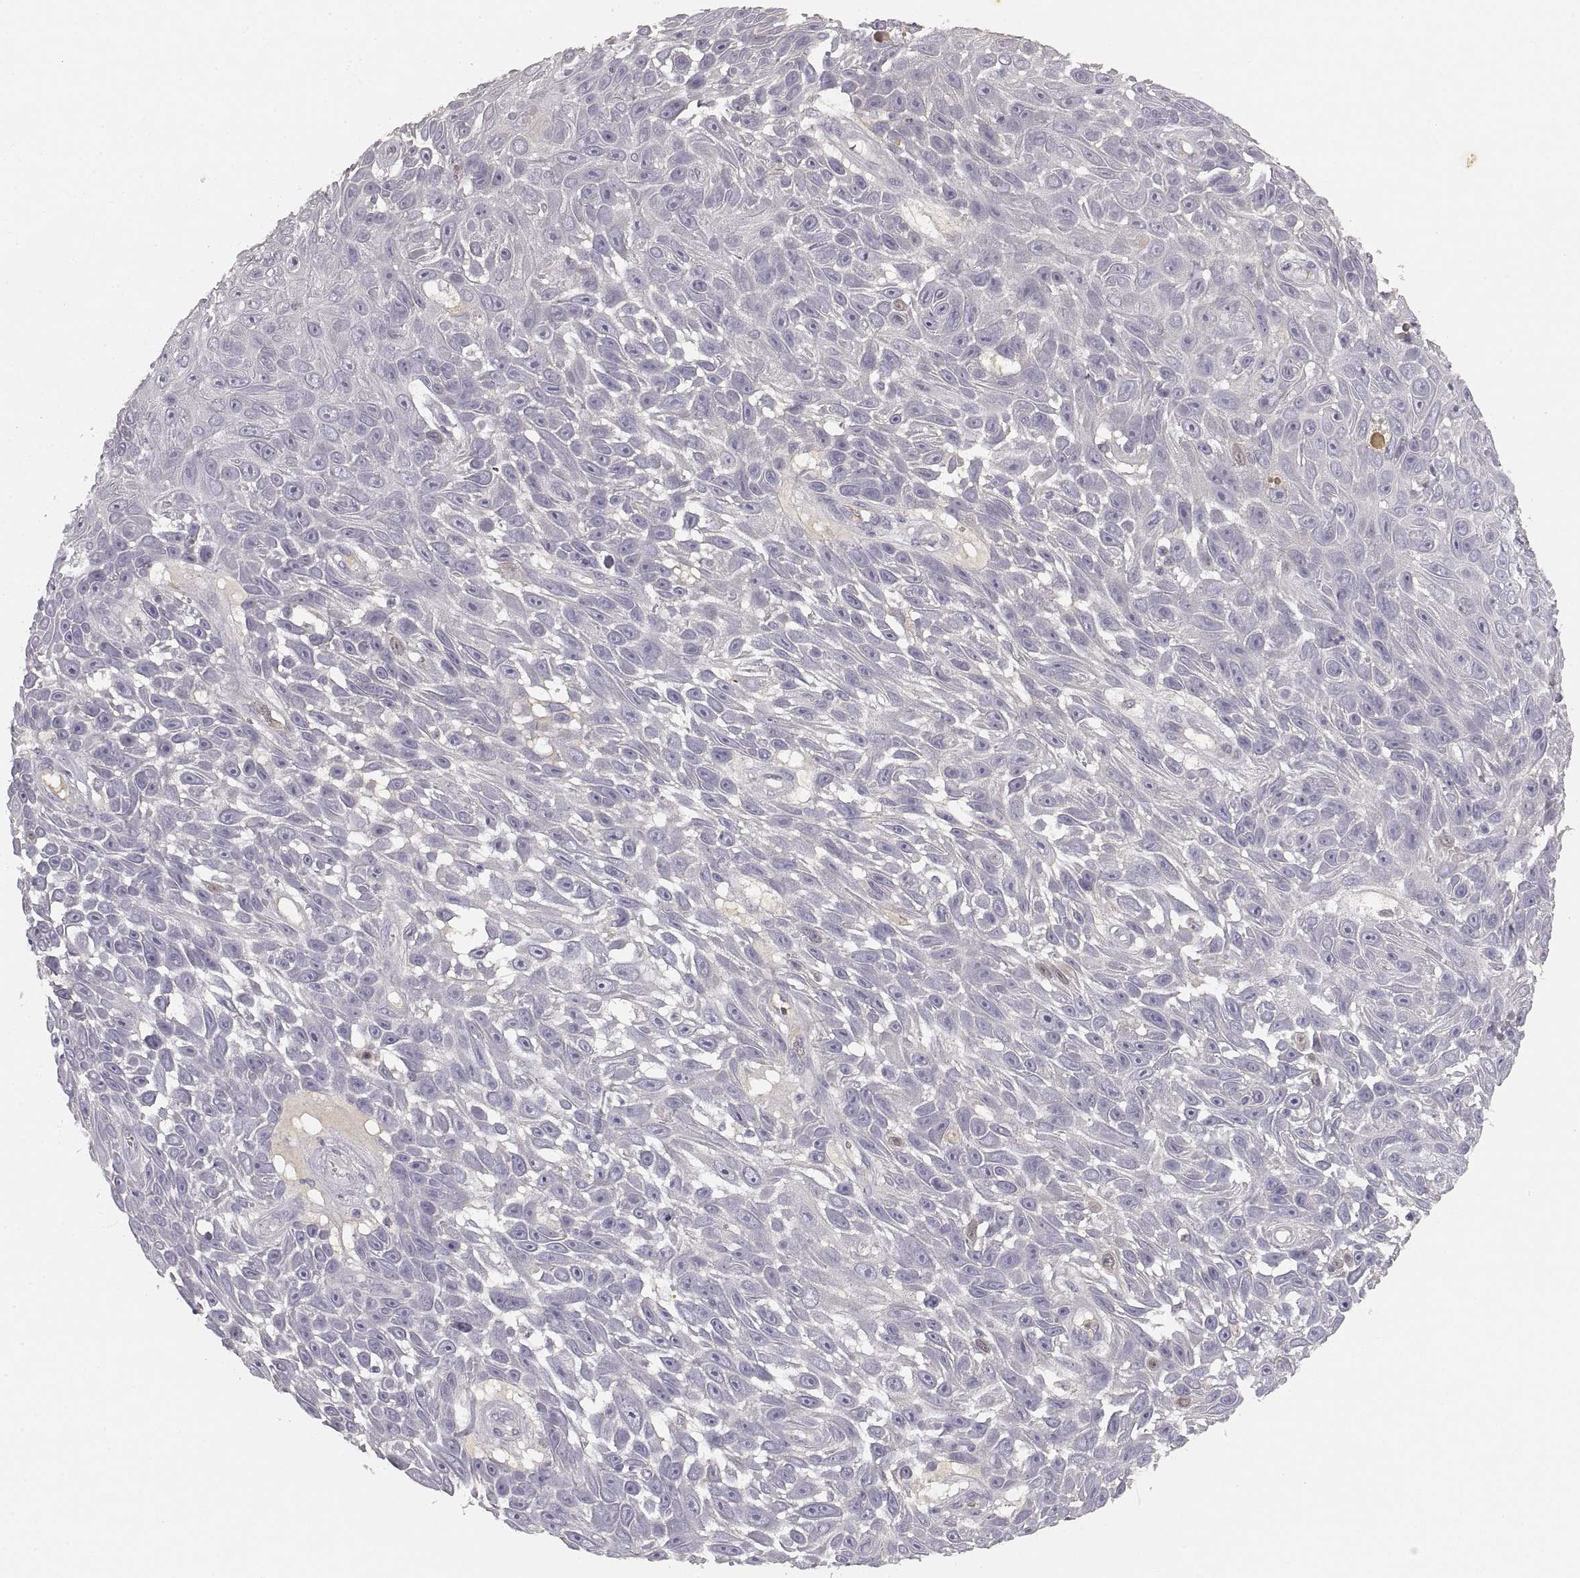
{"staining": {"intensity": "negative", "quantity": "none", "location": "none"}, "tissue": "skin cancer", "cell_type": "Tumor cells", "image_type": "cancer", "snomed": [{"axis": "morphology", "description": "Squamous cell carcinoma, NOS"}, {"axis": "topography", "description": "Skin"}], "caption": "Skin cancer stained for a protein using IHC reveals no positivity tumor cells.", "gene": "RUNDC3A", "patient": {"sex": "male", "age": 82}}